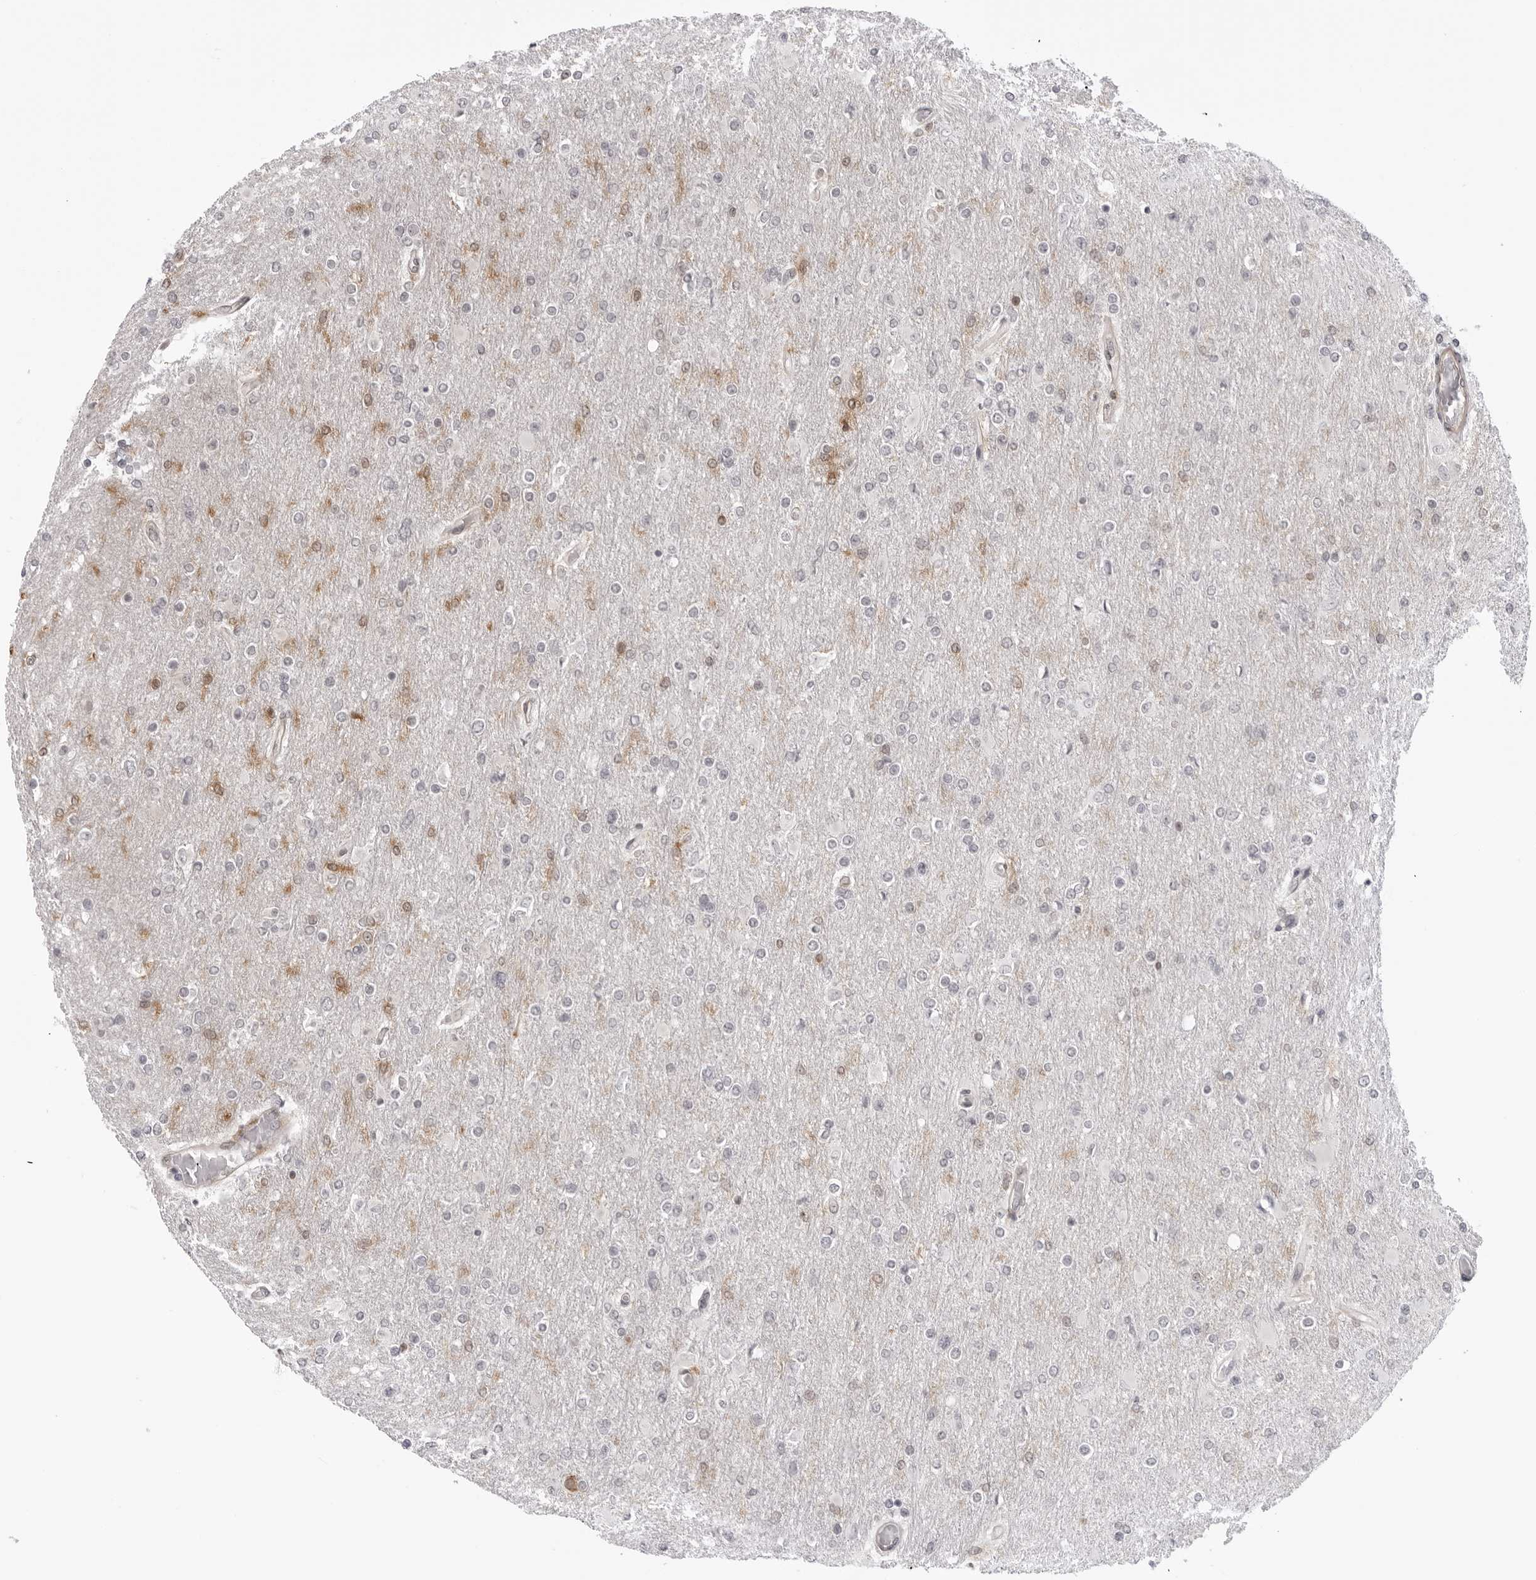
{"staining": {"intensity": "moderate", "quantity": "<25%", "location": "cytoplasmic/membranous"}, "tissue": "glioma", "cell_type": "Tumor cells", "image_type": "cancer", "snomed": [{"axis": "morphology", "description": "Glioma, malignant, High grade"}, {"axis": "topography", "description": "Cerebral cortex"}], "caption": "Immunohistochemistry (IHC) image of neoplastic tissue: human glioma stained using immunohistochemistry (IHC) displays low levels of moderate protein expression localized specifically in the cytoplasmic/membranous of tumor cells, appearing as a cytoplasmic/membranous brown color.", "gene": "SRGAP2", "patient": {"sex": "female", "age": 36}}